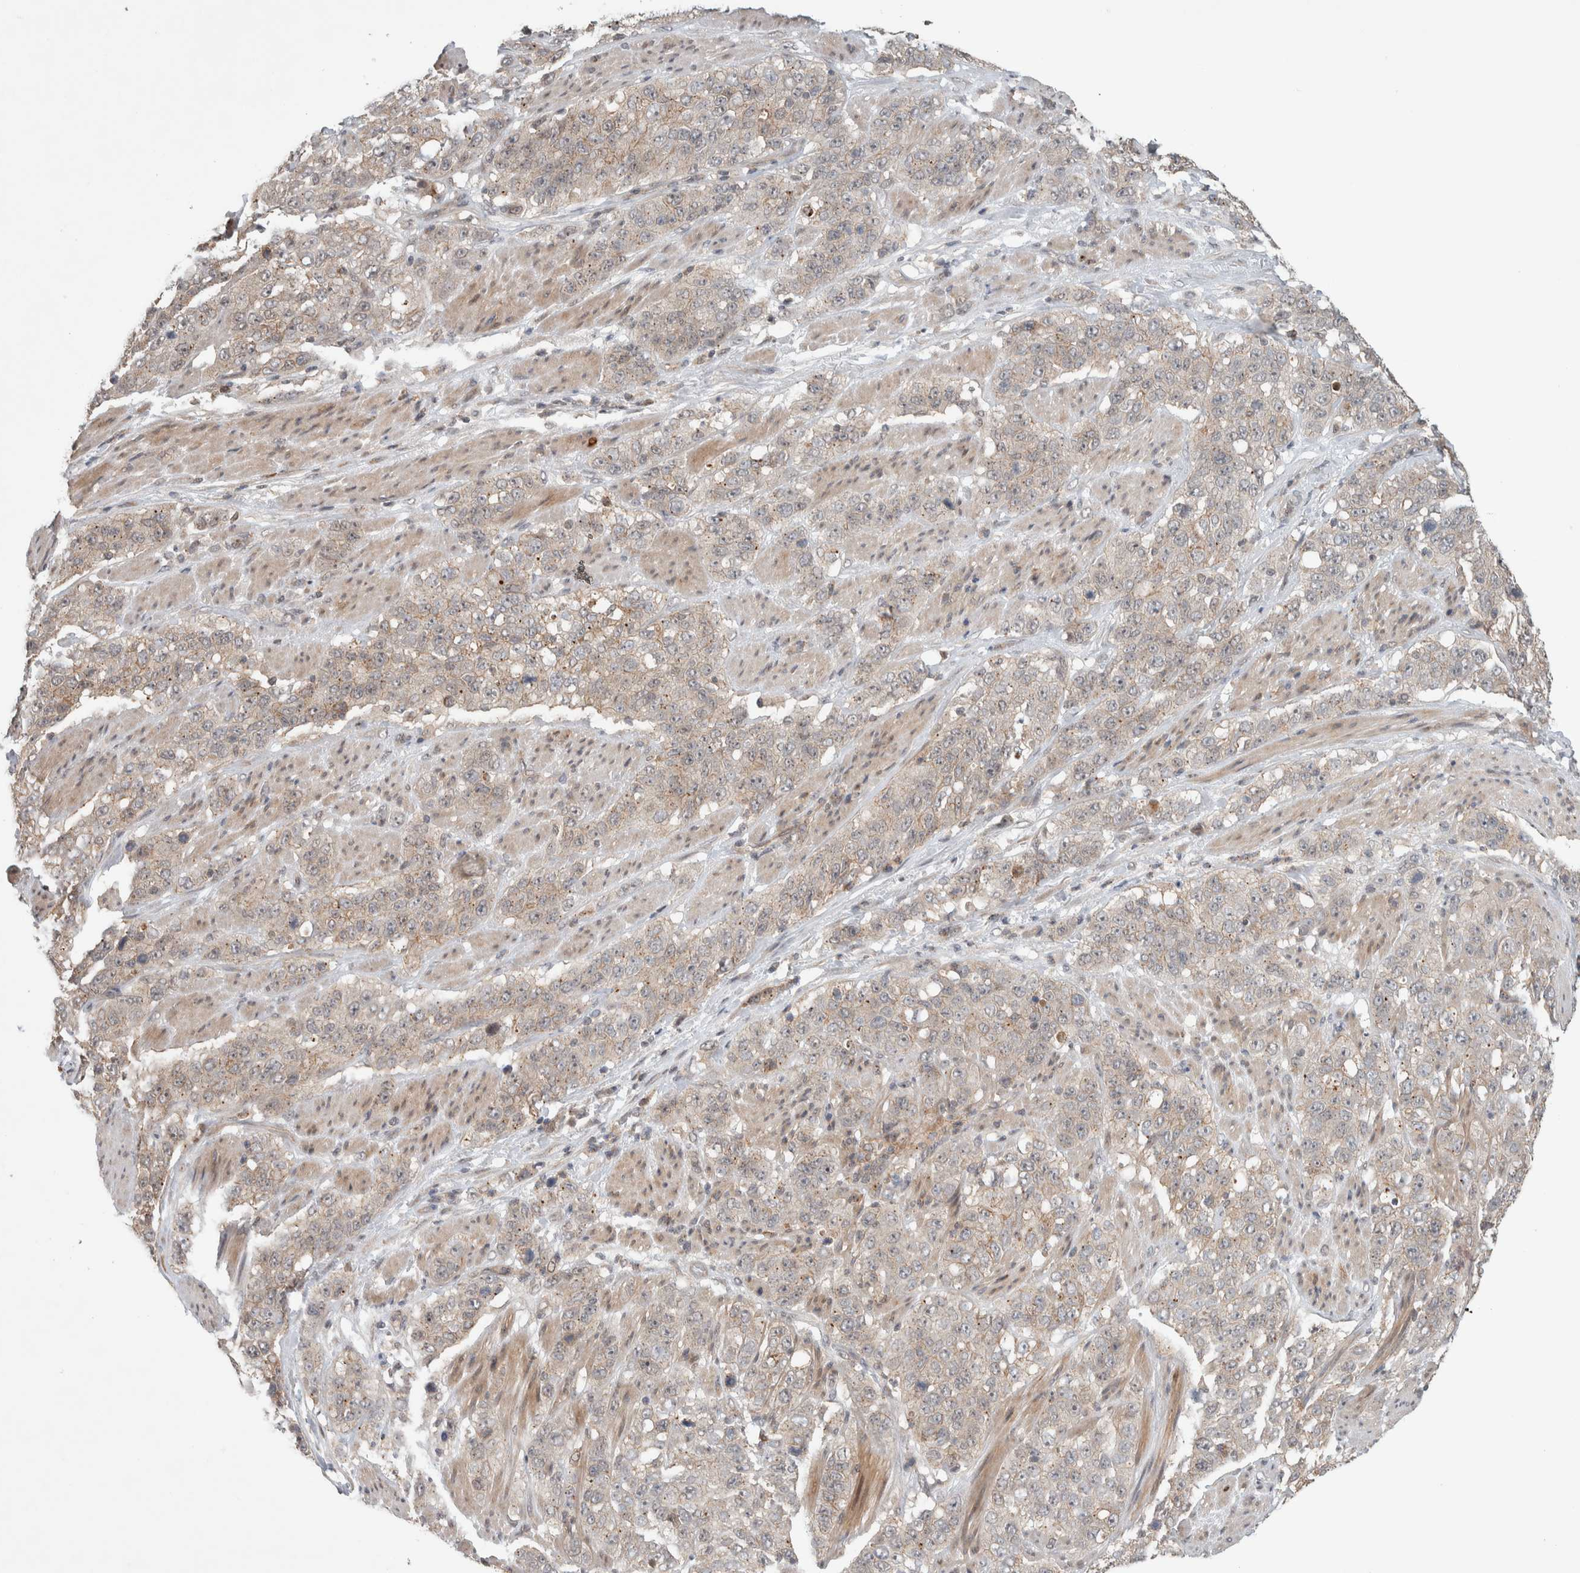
{"staining": {"intensity": "weak", "quantity": "25%-75%", "location": "cytoplasmic/membranous"}, "tissue": "stomach cancer", "cell_type": "Tumor cells", "image_type": "cancer", "snomed": [{"axis": "morphology", "description": "Adenocarcinoma, NOS"}, {"axis": "topography", "description": "Stomach"}], "caption": "An immunohistochemistry (IHC) micrograph of neoplastic tissue is shown. Protein staining in brown highlights weak cytoplasmic/membranous positivity in stomach cancer within tumor cells. The staining was performed using DAB (3,3'-diaminobenzidine) to visualize the protein expression in brown, while the nuclei were stained in blue with hematoxylin (Magnification: 20x).", "gene": "DEPTOR", "patient": {"sex": "male", "age": 48}}